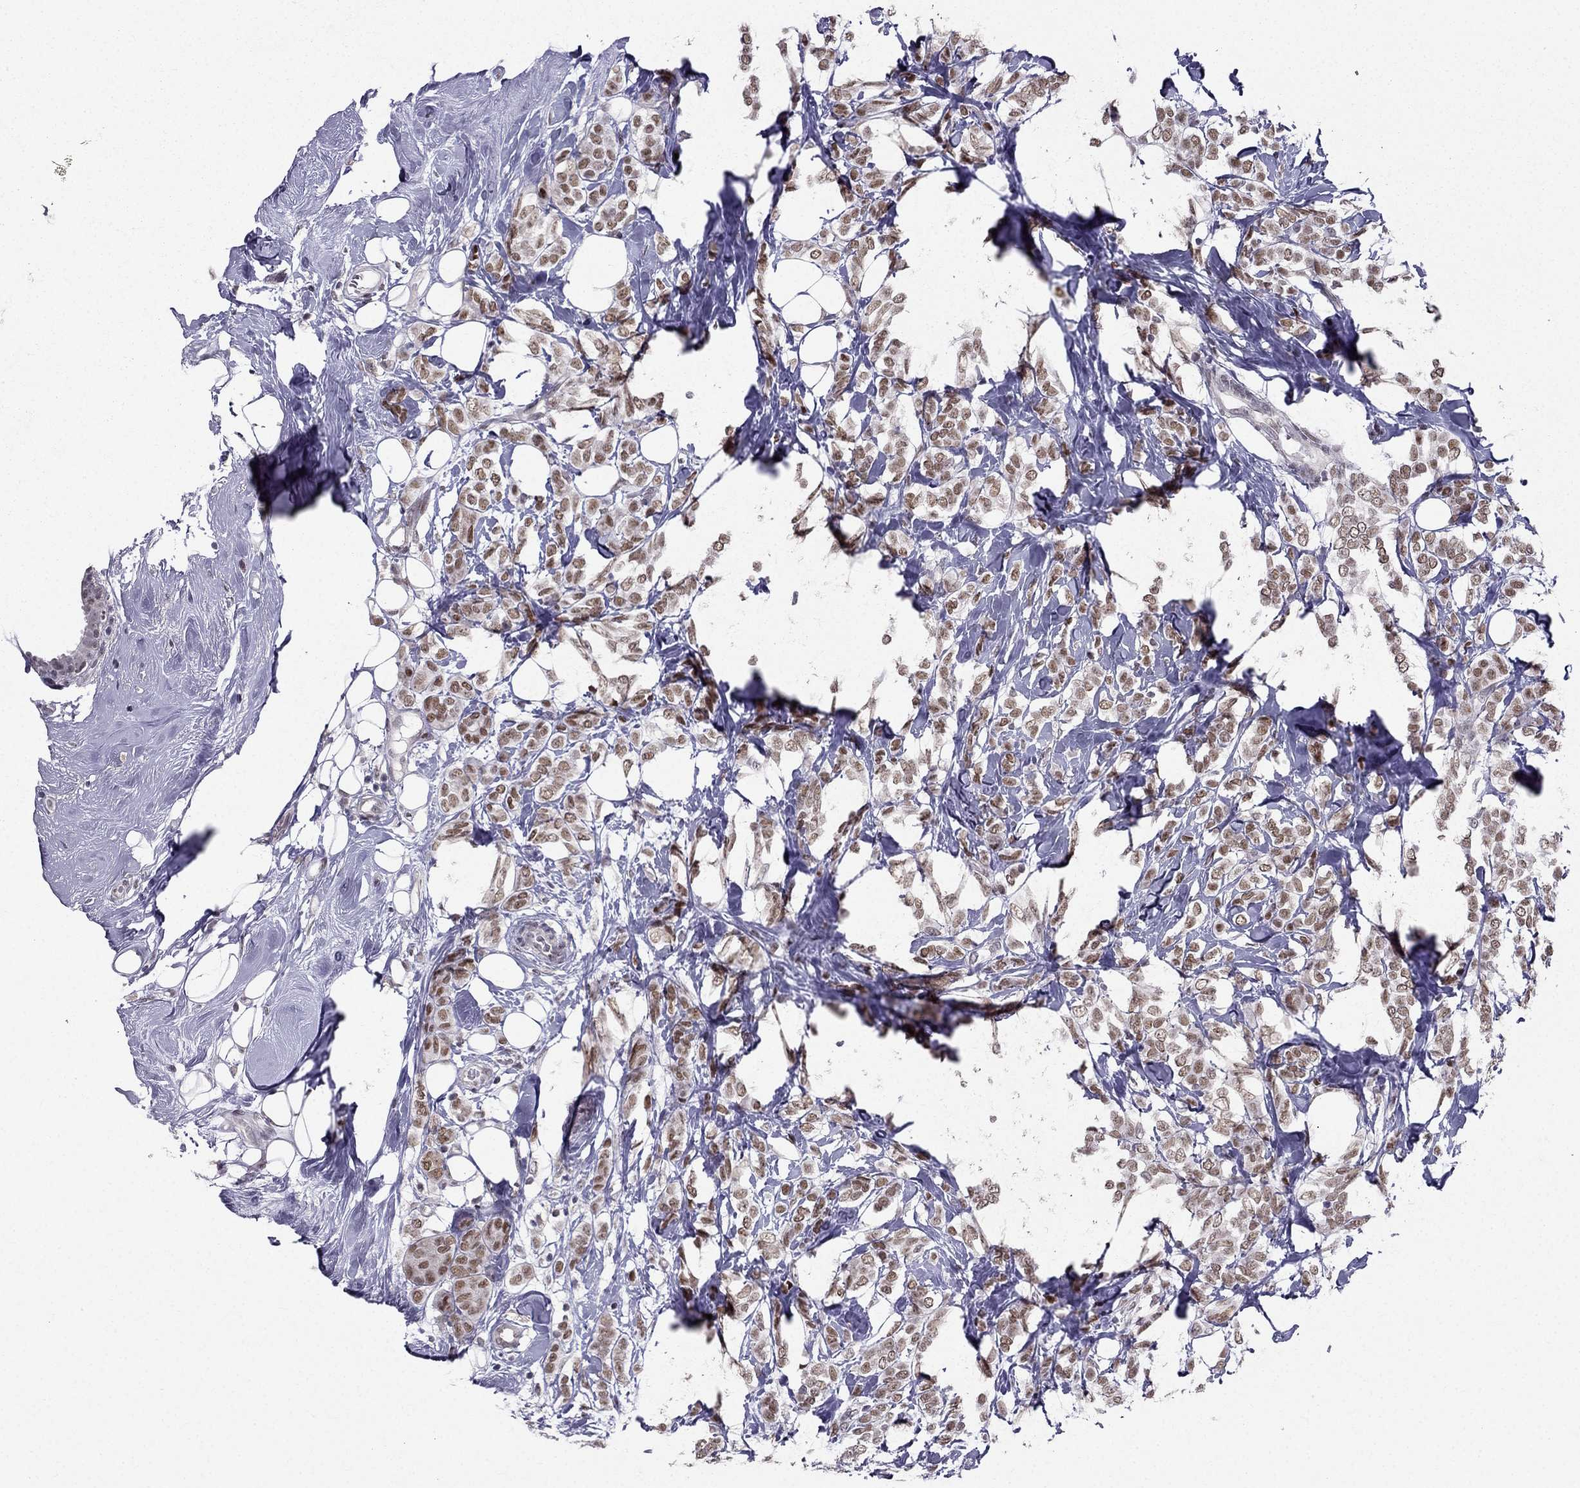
{"staining": {"intensity": "moderate", "quantity": ">75%", "location": "nuclear"}, "tissue": "breast cancer", "cell_type": "Tumor cells", "image_type": "cancer", "snomed": [{"axis": "morphology", "description": "Lobular carcinoma"}, {"axis": "topography", "description": "Breast"}], "caption": "Breast lobular carcinoma was stained to show a protein in brown. There is medium levels of moderate nuclear staining in about >75% of tumor cells.", "gene": "RPRD2", "patient": {"sex": "female", "age": 49}}